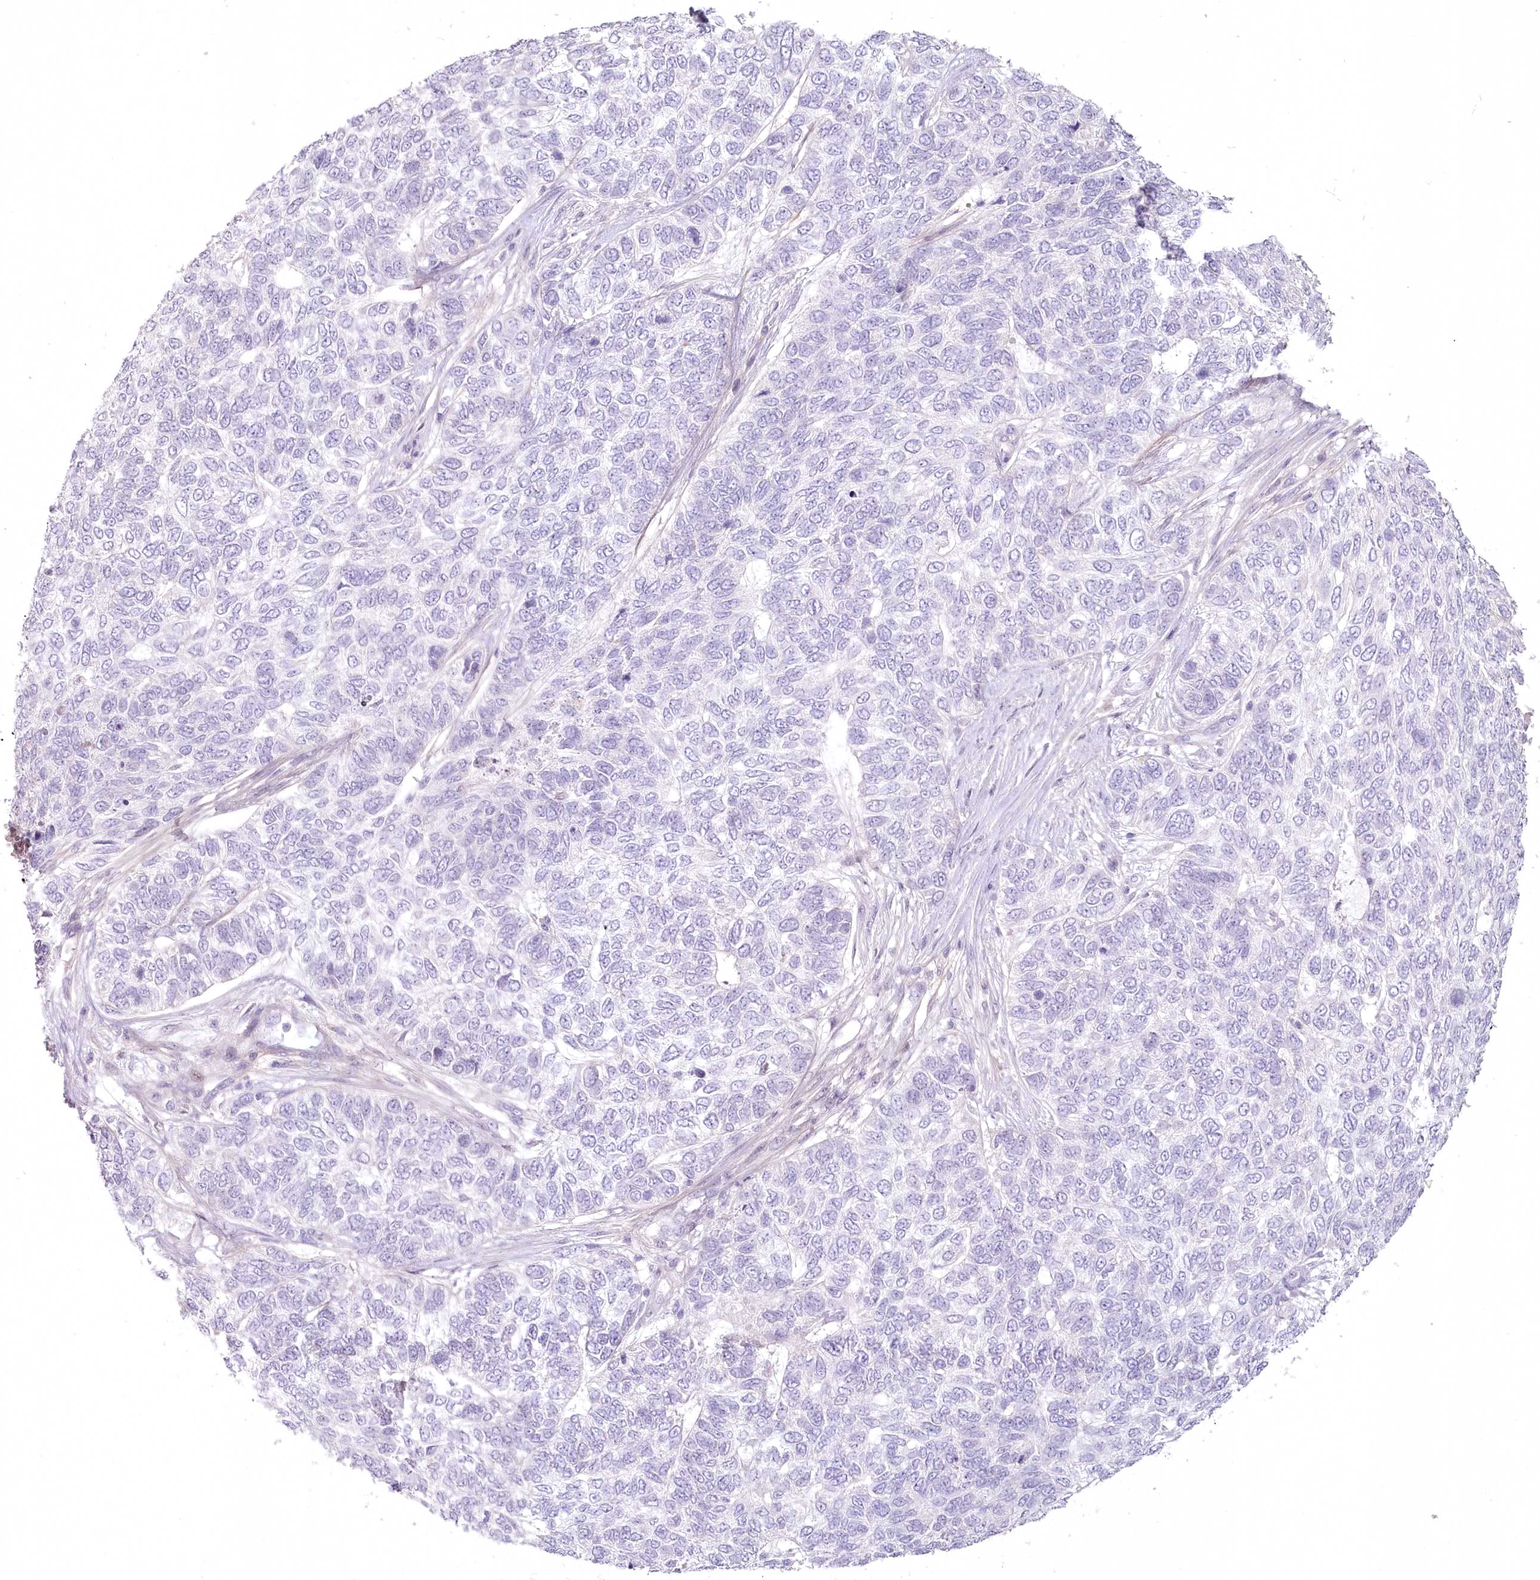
{"staining": {"intensity": "negative", "quantity": "none", "location": "none"}, "tissue": "skin cancer", "cell_type": "Tumor cells", "image_type": "cancer", "snomed": [{"axis": "morphology", "description": "Basal cell carcinoma"}, {"axis": "topography", "description": "Skin"}], "caption": "This is a micrograph of IHC staining of skin cancer (basal cell carcinoma), which shows no expression in tumor cells.", "gene": "USP11", "patient": {"sex": "female", "age": 65}}